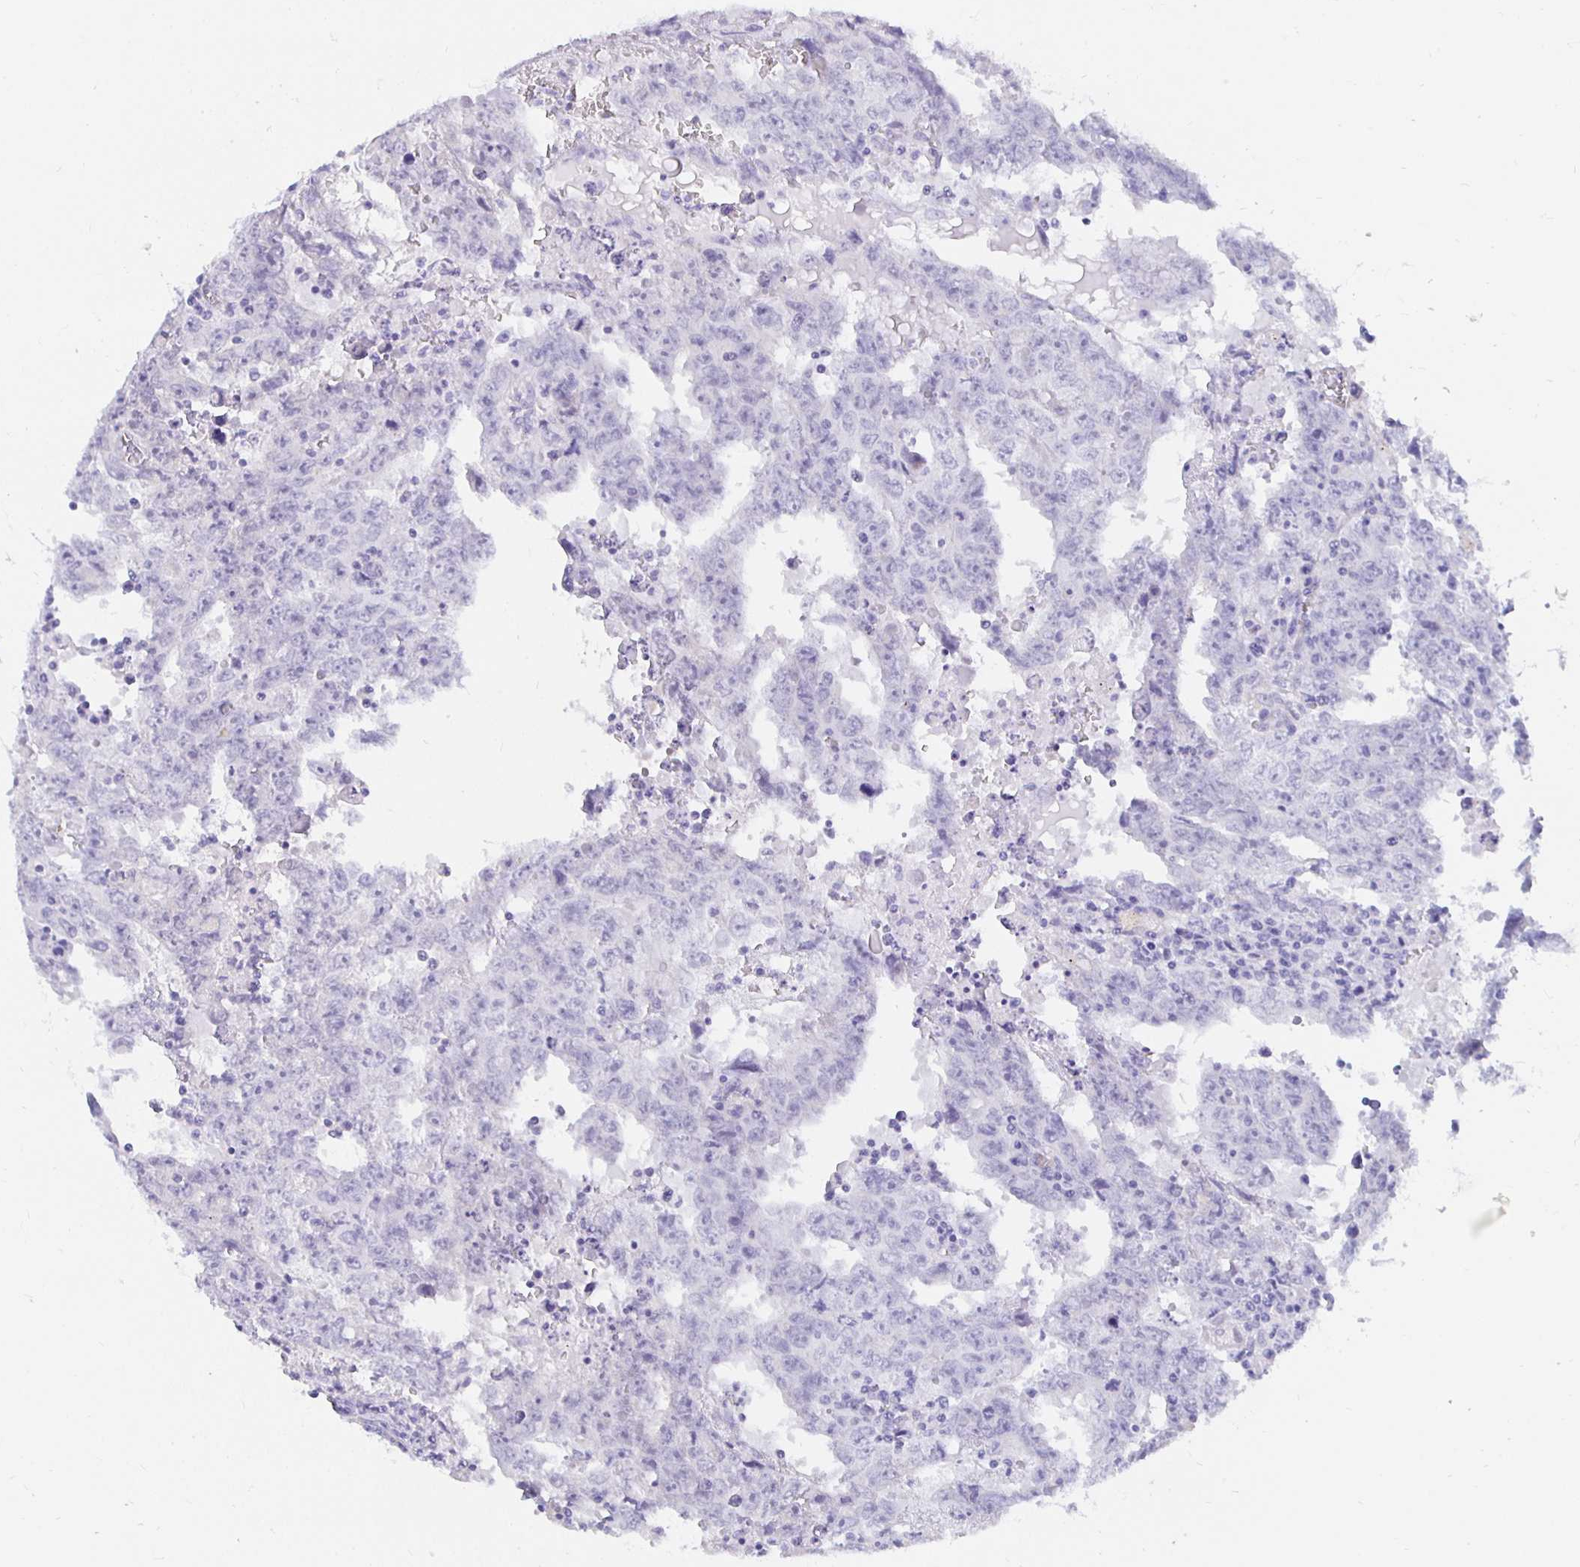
{"staining": {"intensity": "negative", "quantity": "none", "location": "none"}, "tissue": "testis cancer", "cell_type": "Tumor cells", "image_type": "cancer", "snomed": [{"axis": "morphology", "description": "Carcinoma, Embryonal, NOS"}, {"axis": "topography", "description": "Testis"}], "caption": "Immunohistochemical staining of testis embryonal carcinoma exhibits no significant expression in tumor cells.", "gene": "UMOD", "patient": {"sex": "male", "age": 22}}